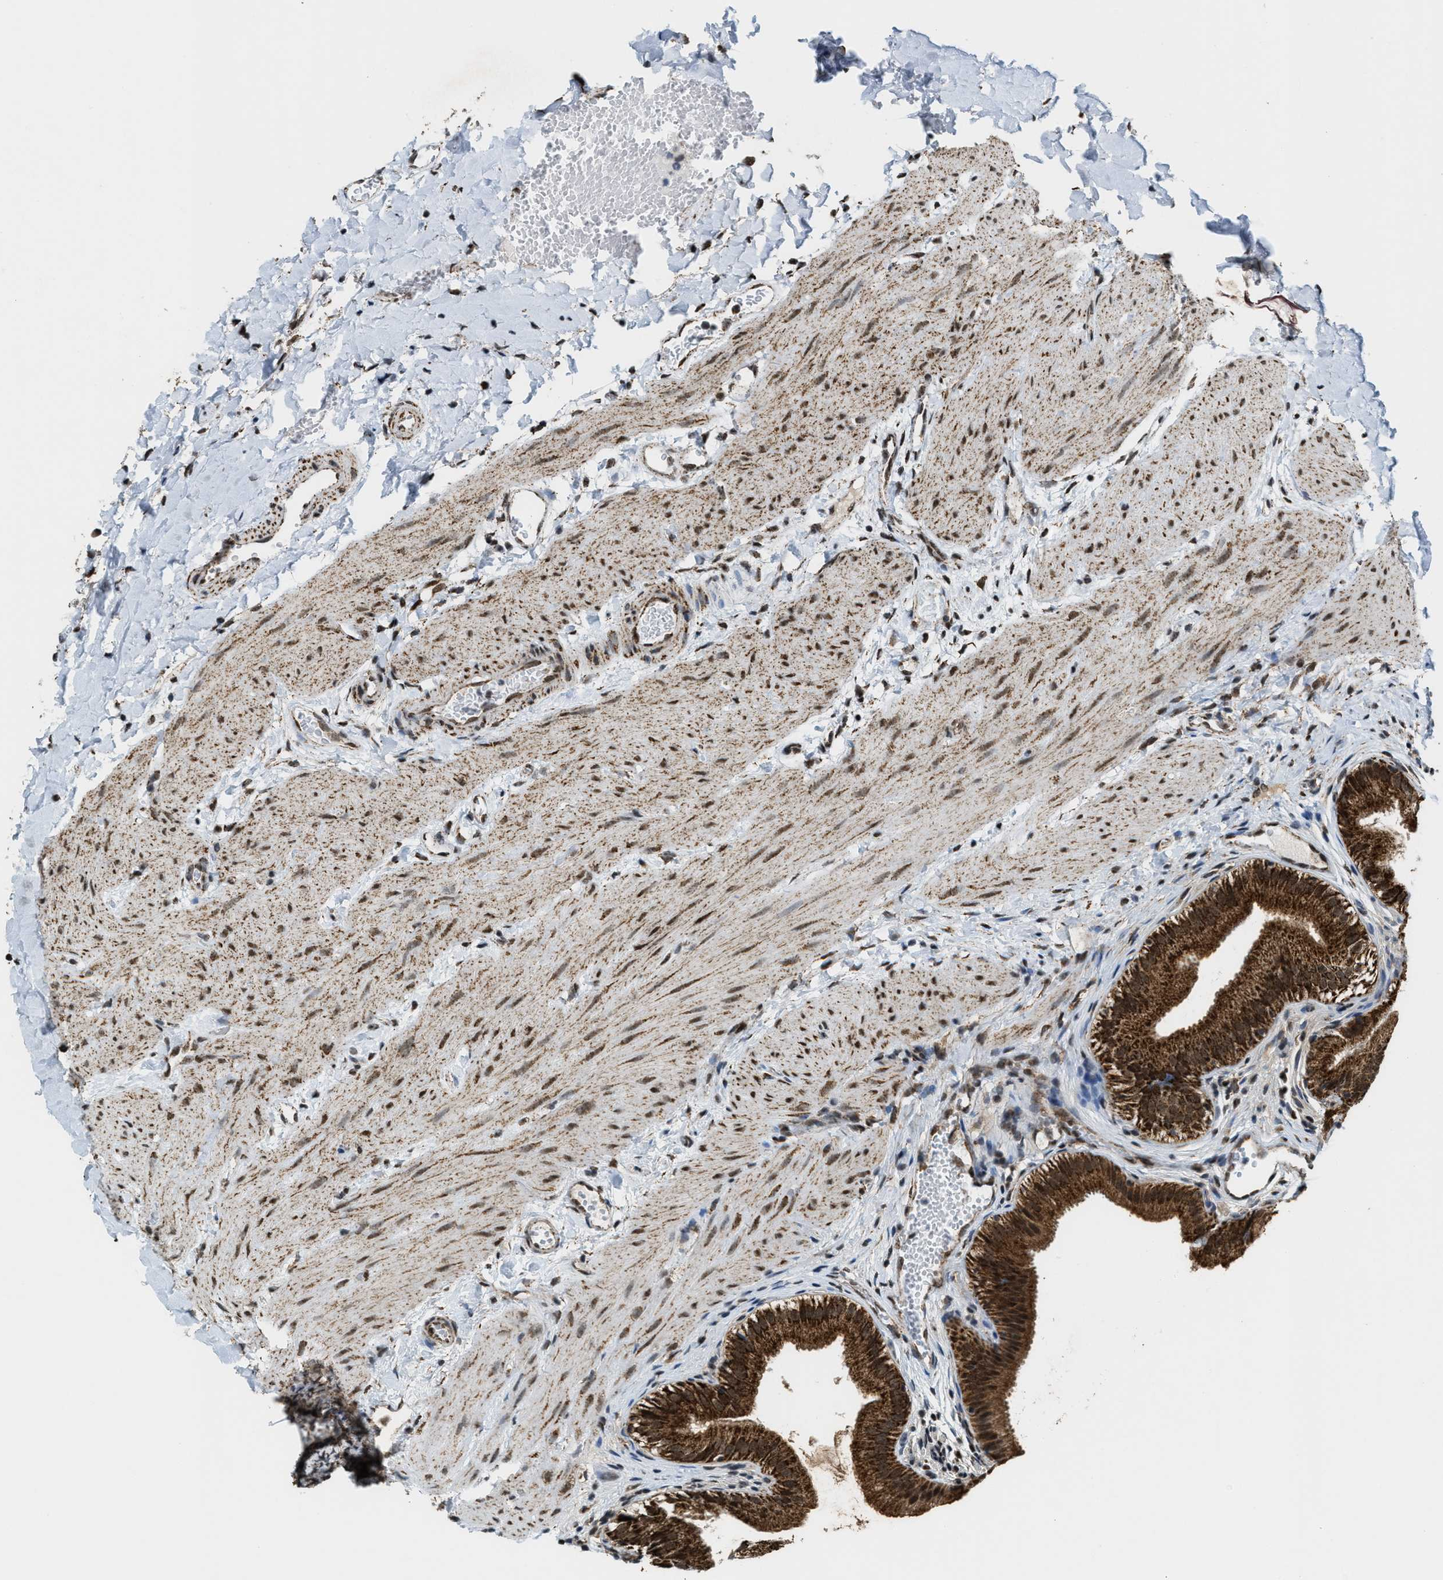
{"staining": {"intensity": "strong", "quantity": ">75%", "location": "cytoplasmic/membranous"}, "tissue": "gallbladder", "cell_type": "Glandular cells", "image_type": "normal", "snomed": [{"axis": "morphology", "description": "Normal tissue, NOS"}, {"axis": "topography", "description": "Gallbladder"}], "caption": "High-power microscopy captured an immunohistochemistry (IHC) histopathology image of benign gallbladder, revealing strong cytoplasmic/membranous positivity in about >75% of glandular cells.", "gene": "HIBADH", "patient": {"sex": "female", "age": 26}}